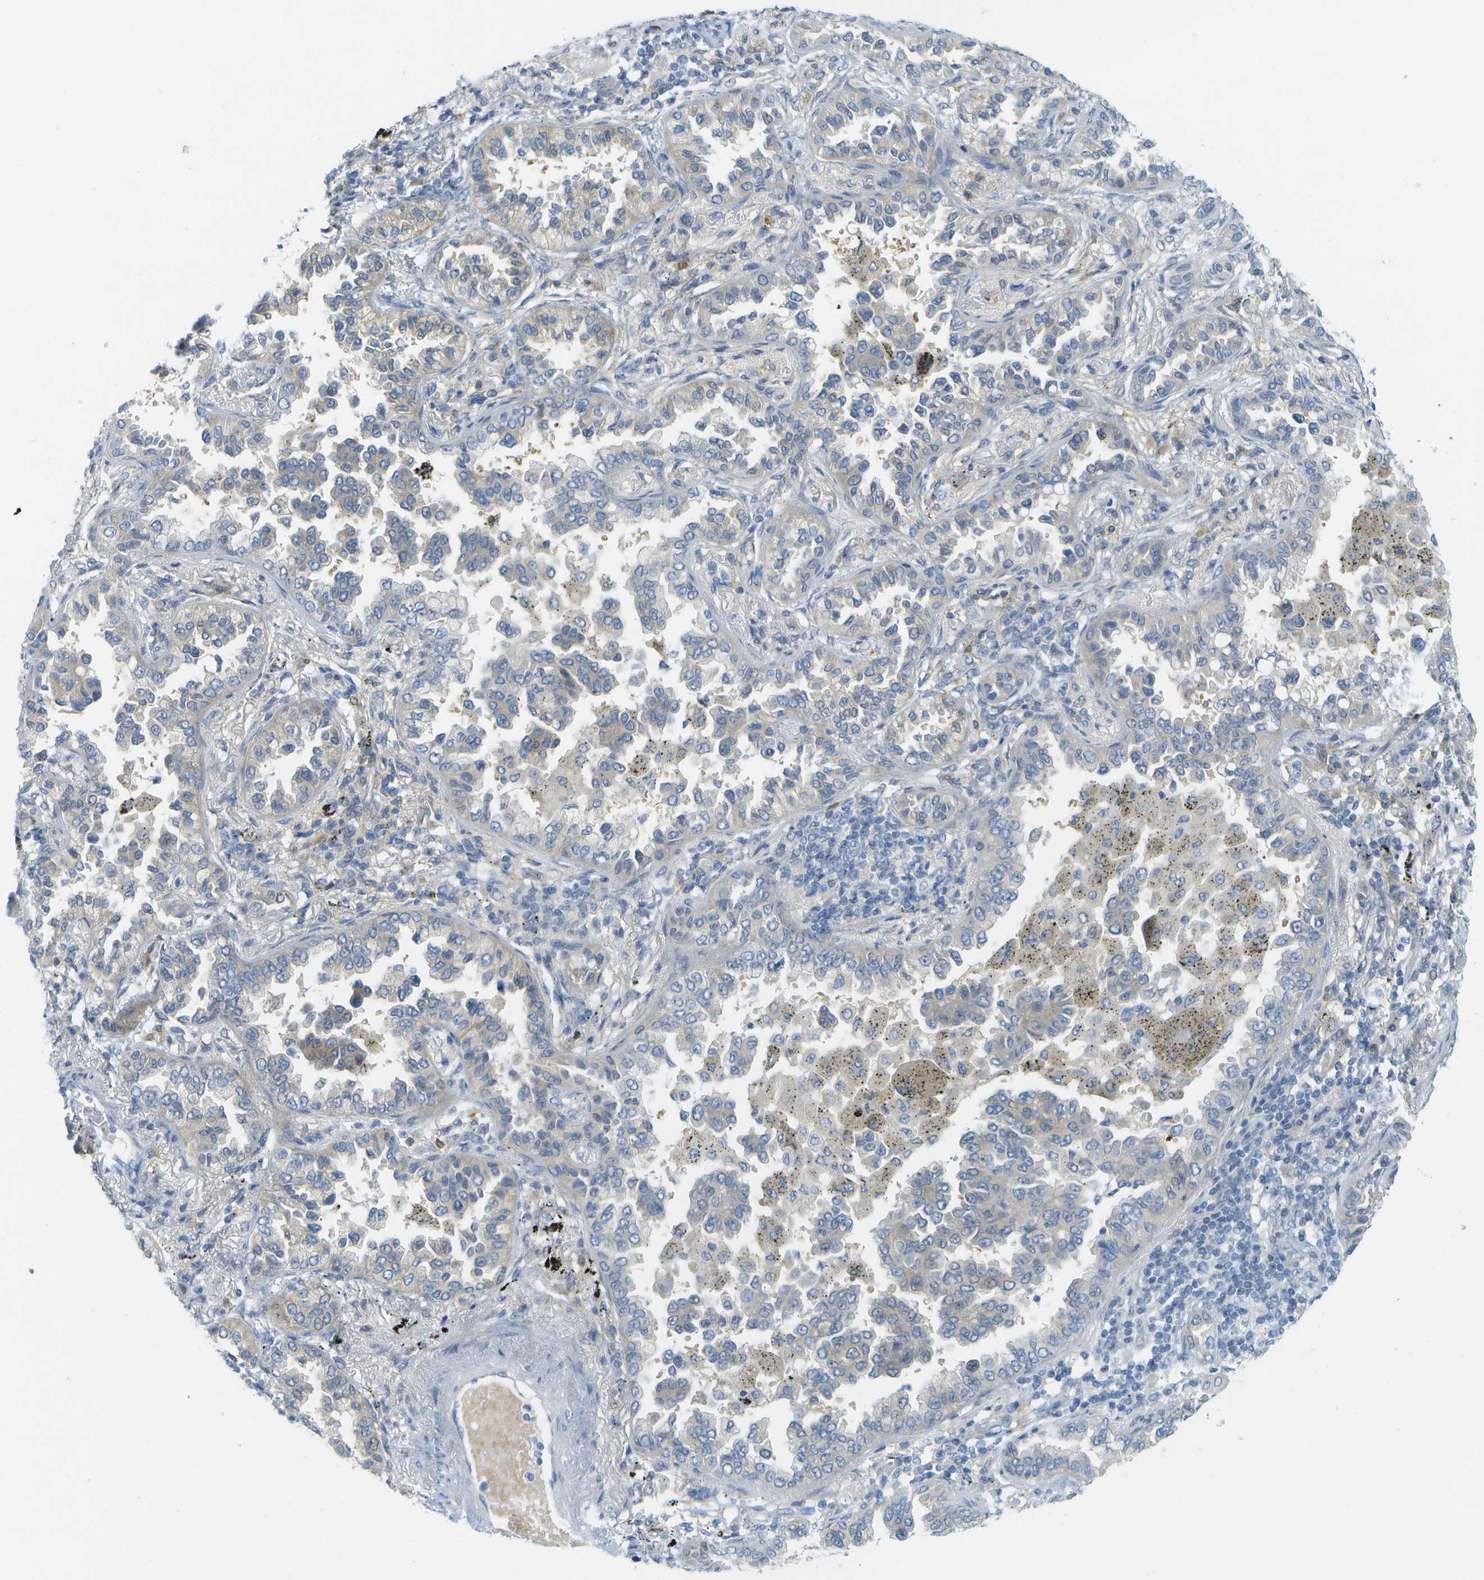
{"staining": {"intensity": "negative", "quantity": "none", "location": "none"}, "tissue": "lung cancer", "cell_type": "Tumor cells", "image_type": "cancer", "snomed": [{"axis": "morphology", "description": "Normal tissue, NOS"}, {"axis": "morphology", "description": "Adenocarcinoma, NOS"}, {"axis": "topography", "description": "Lung"}], "caption": "Human lung cancer stained for a protein using IHC displays no staining in tumor cells.", "gene": "CUL9", "patient": {"sex": "male", "age": 59}}